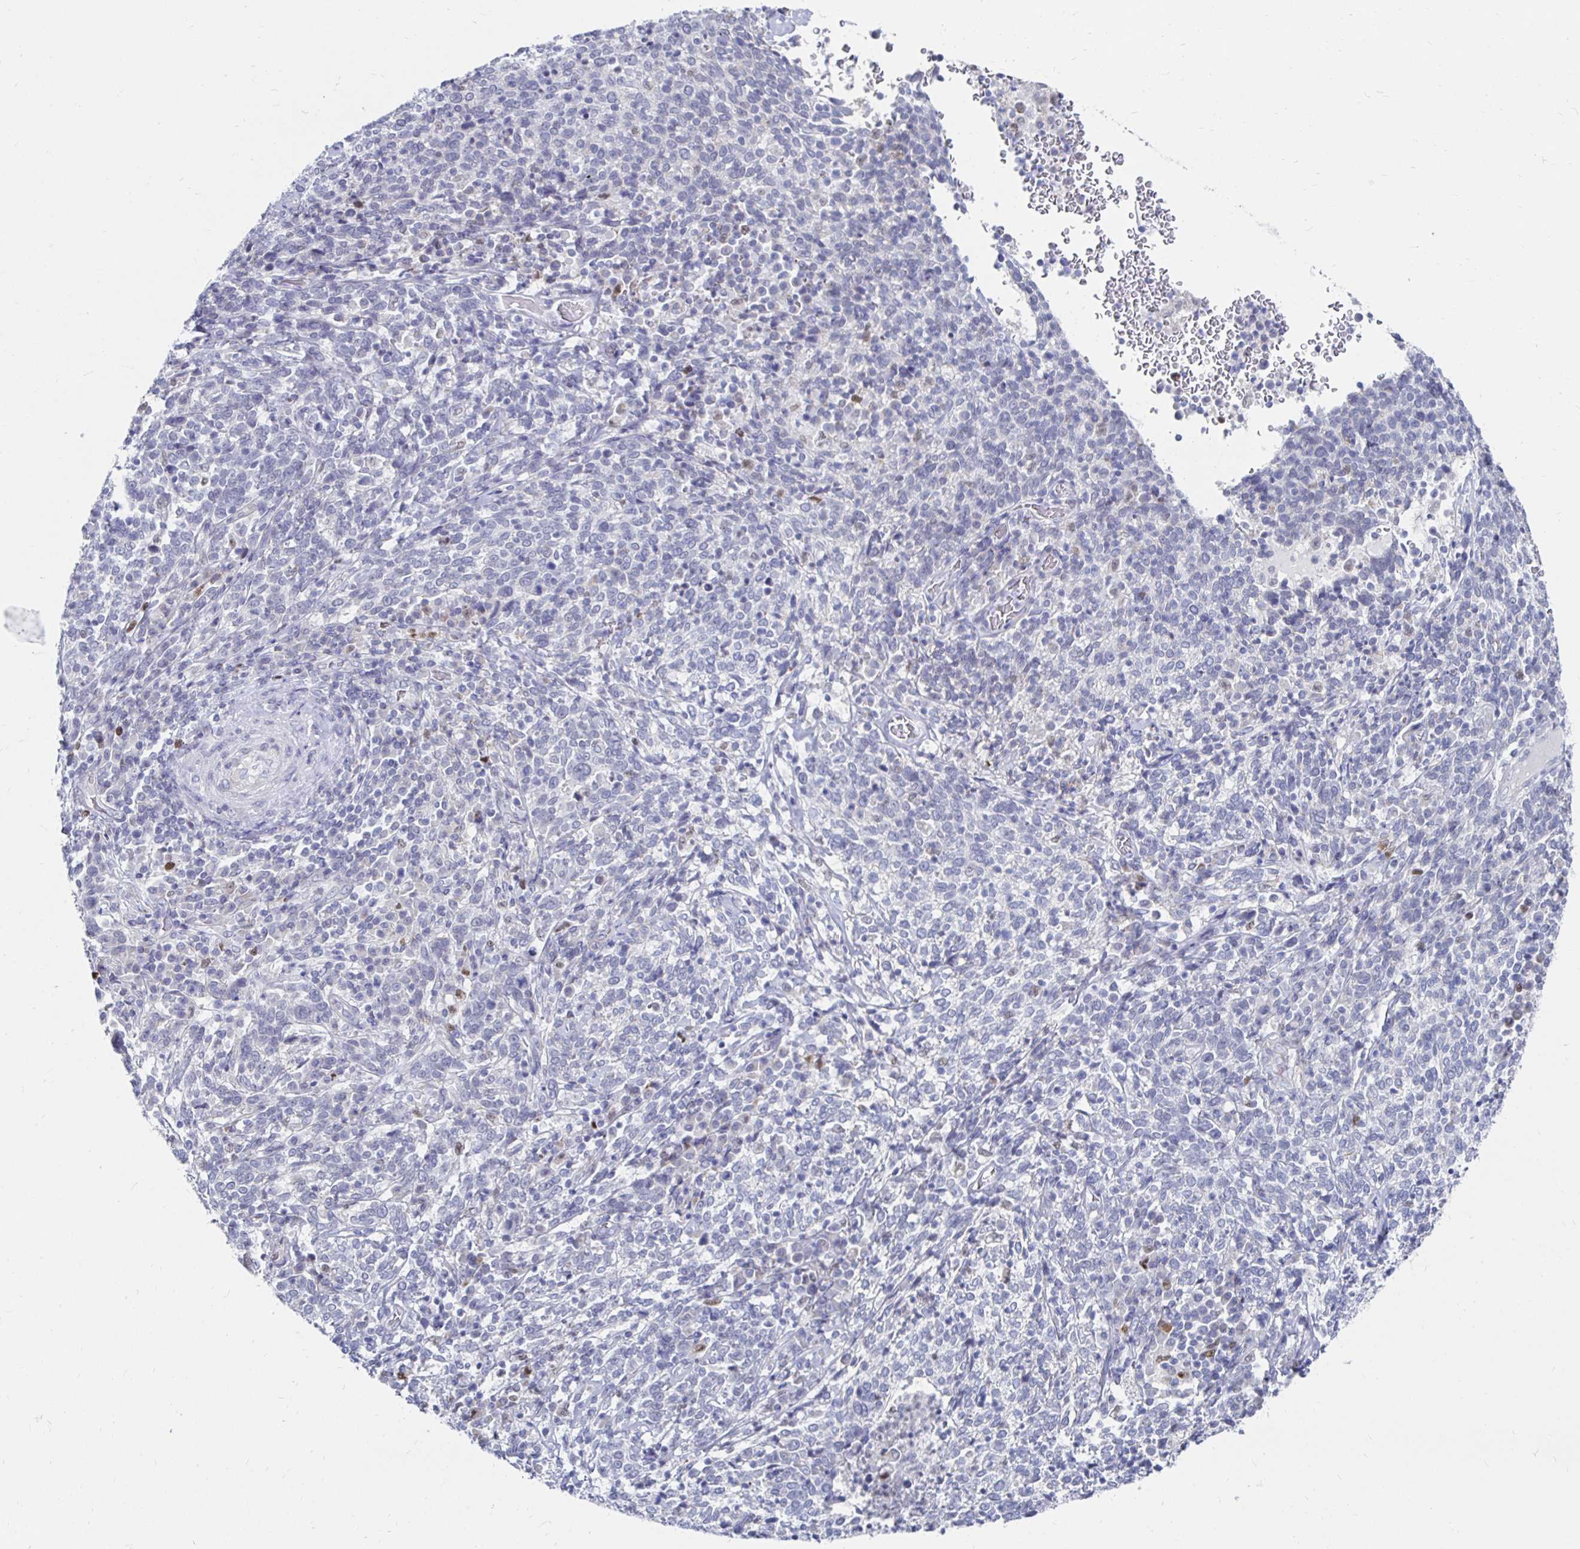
{"staining": {"intensity": "negative", "quantity": "none", "location": "none"}, "tissue": "cervical cancer", "cell_type": "Tumor cells", "image_type": "cancer", "snomed": [{"axis": "morphology", "description": "Squamous cell carcinoma, NOS"}, {"axis": "topography", "description": "Cervix"}], "caption": "Human squamous cell carcinoma (cervical) stained for a protein using immunohistochemistry (IHC) reveals no staining in tumor cells.", "gene": "NOCT", "patient": {"sex": "female", "age": 46}}